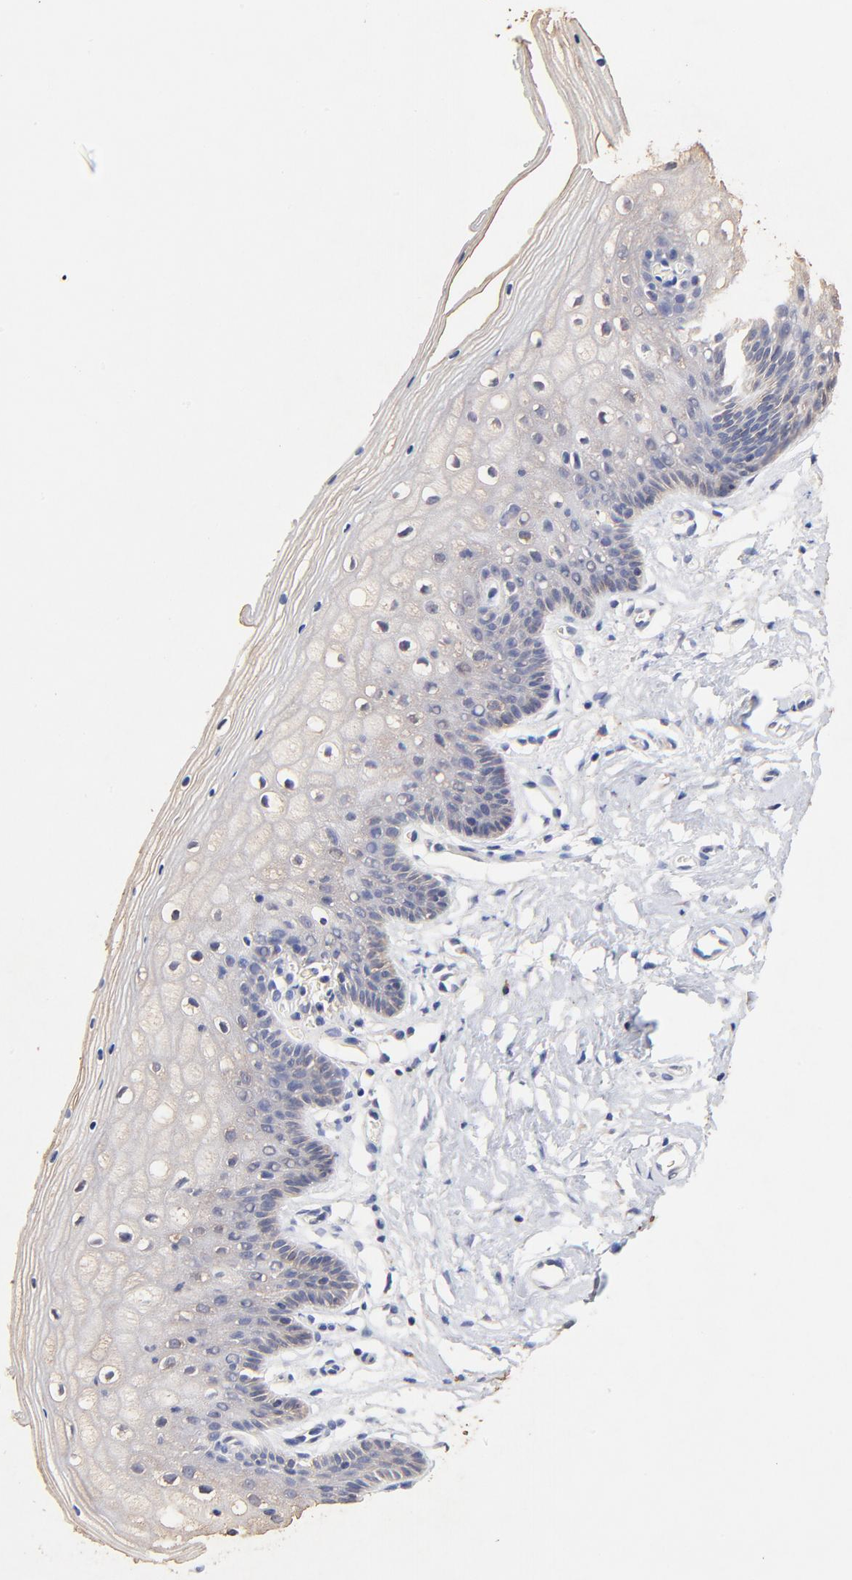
{"staining": {"intensity": "weak", "quantity": "25%-75%", "location": "cytoplasmic/membranous"}, "tissue": "vagina", "cell_type": "Squamous epithelial cells", "image_type": "normal", "snomed": [{"axis": "morphology", "description": "Normal tissue, NOS"}, {"axis": "topography", "description": "Vagina"}], "caption": "Weak cytoplasmic/membranous positivity is identified in about 25%-75% of squamous epithelial cells in benign vagina. (Brightfield microscopy of DAB IHC at high magnification).", "gene": "TWNK", "patient": {"sex": "female", "age": 46}}